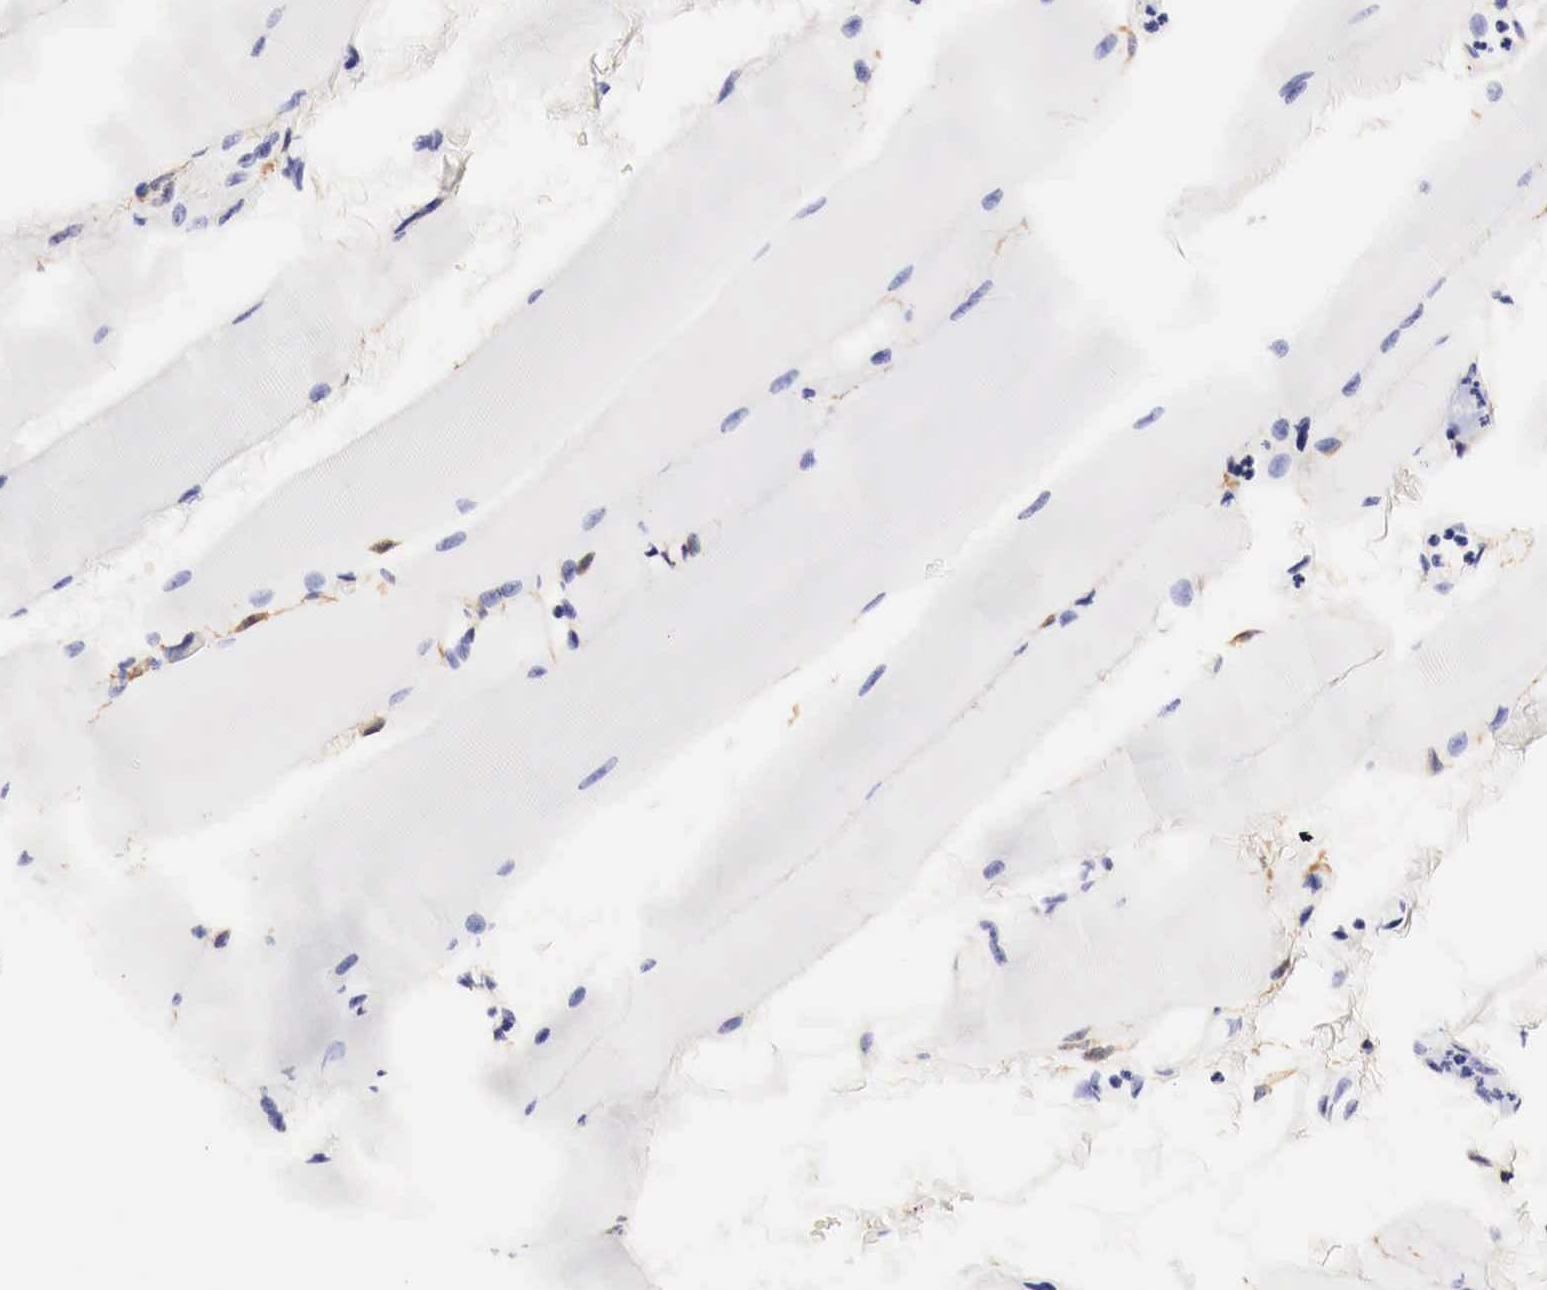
{"staining": {"intensity": "negative", "quantity": "none", "location": "none"}, "tissue": "skeletal muscle", "cell_type": "Myocytes", "image_type": "normal", "snomed": [{"axis": "morphology", "description": "Normal tissue, NOS"}, {"axis": "topography", "description": "Skeletal muscle"}, {"axis": "topography", "description": "Parathyroid gland"}], "caption": "Immunohistochemistry (IHC) of unremarkable human skeletal muscle shows no expression in myocytes.", "gene": "EGFR", "patient": {"sex": "female", "age": 37}}